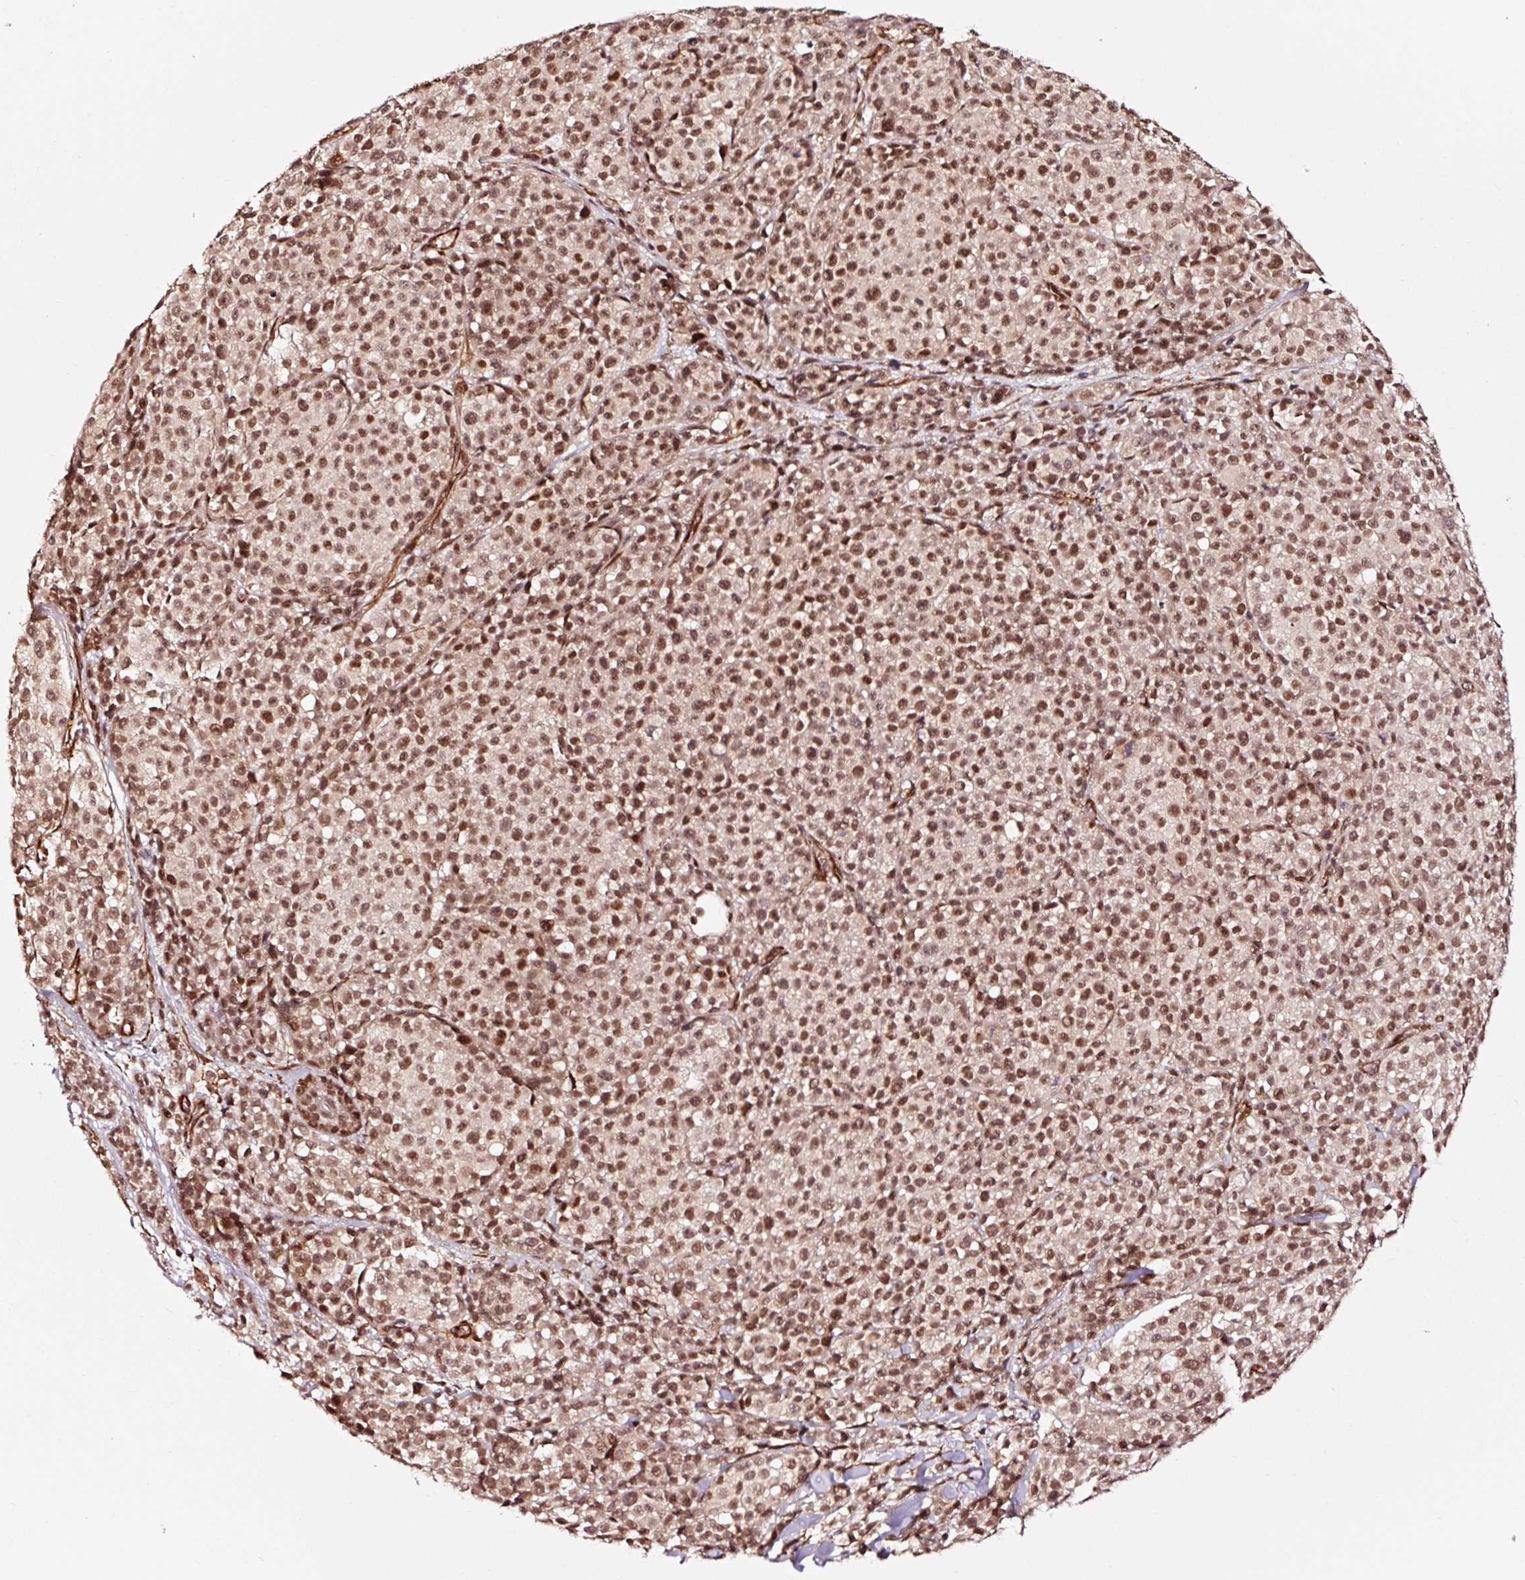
{"staining": {"intensity": "moderate", "quantity": ">75%", "location": "nuclear"}, "tissue": "melanoma", "cell_type": "Tumor cells", "image_type": "cancer", "snomed": [{"axis": "morphology", "description": "Malignant melanoma, NOS"}, {"axis": "topography", "description": "Skin"}], "caption": "Immunohistochemical staining of melanoma displays moderate nuclear protein staining in approximately >75% of tumor cells. Nuclei are stained in blue.", "gene": "TPM1", "patient": {"sex": "female", "age": 35}}